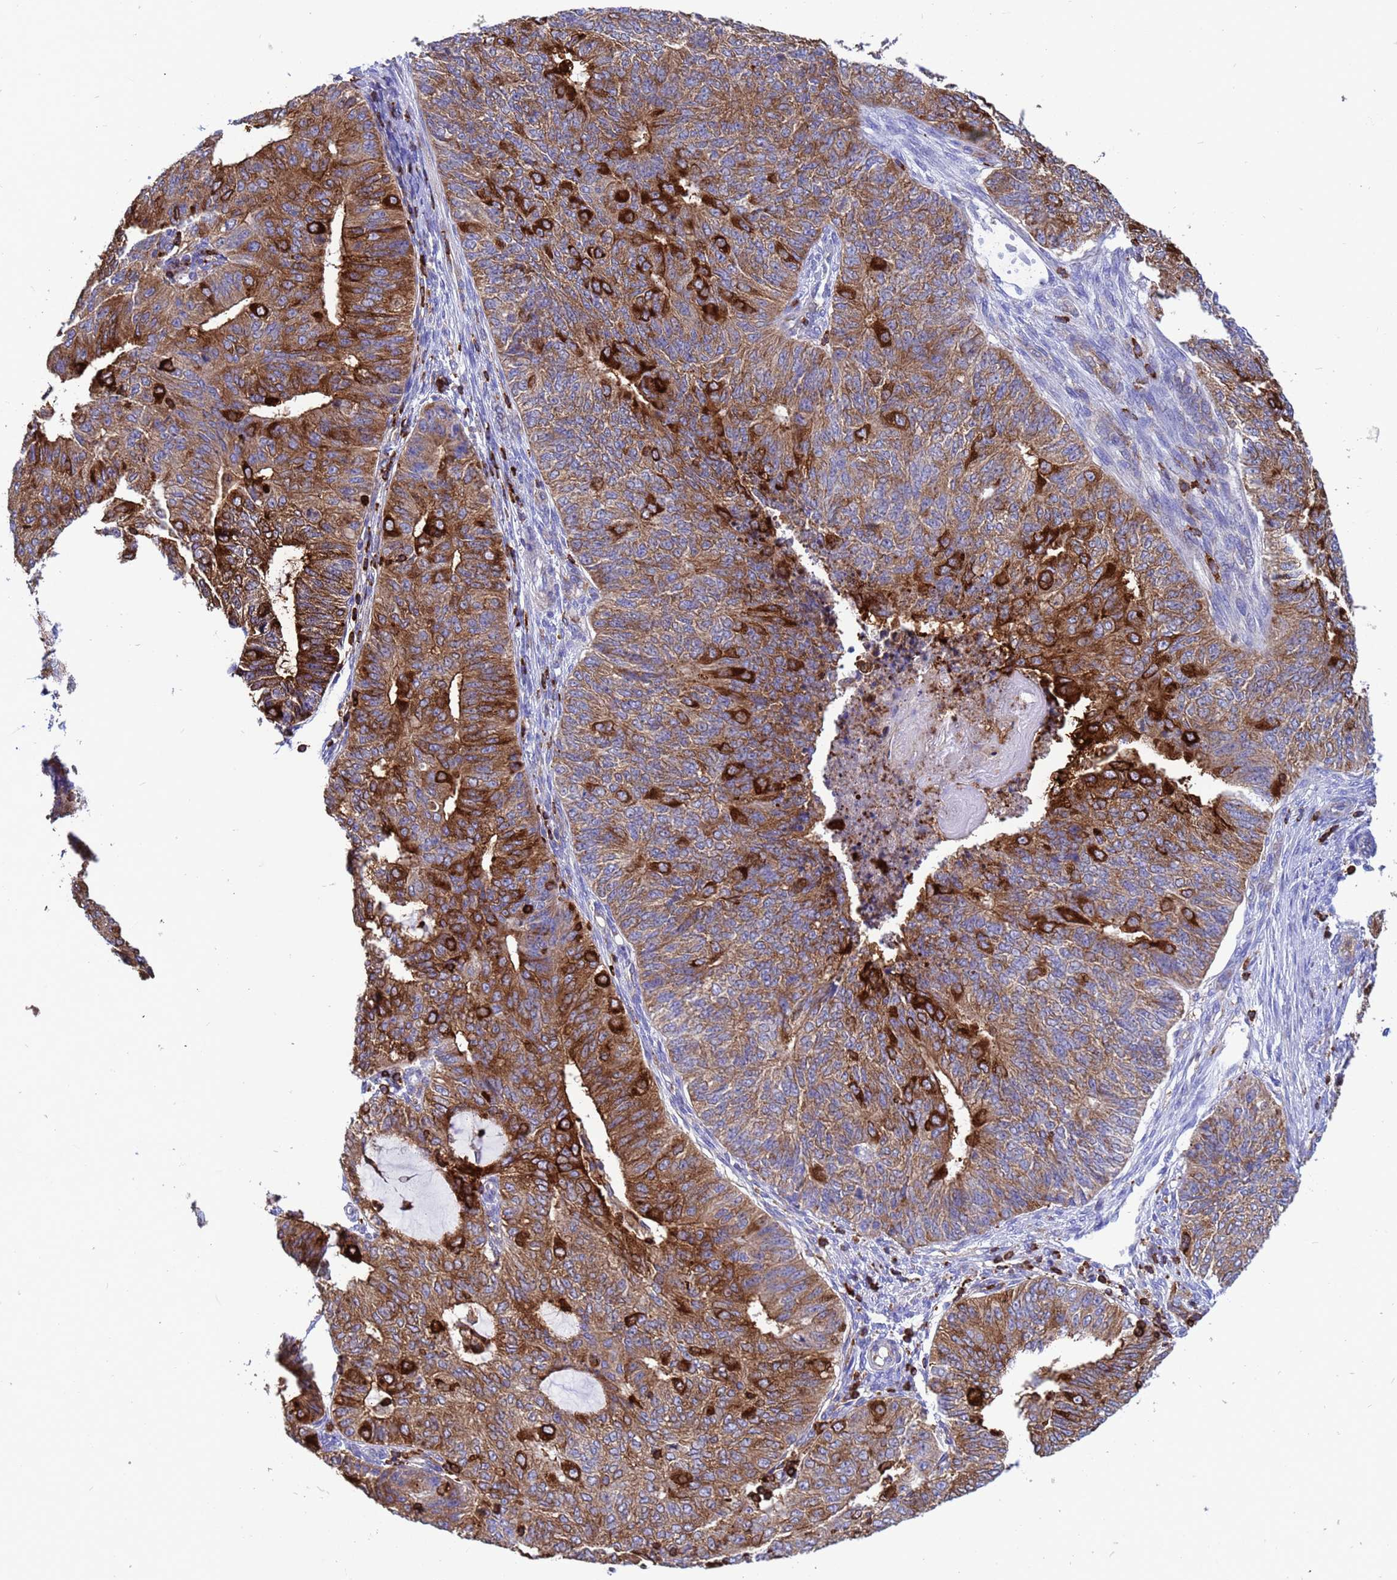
{"staining": {"intensity": "moderate", "quantity": ">75%", "location": "cytoplasmic/membranous"}, "tissue": "endometrial cancer", "cell_type": "Tumor cells", "image_type": "cancer", "snomed": [{"axis": "morphology", "description": "Adenocarcinoma, NOS"}, {"axis": "topography", "description": "Endometrium"}], "caption": "Endometrial cancer (adenocarcinoma) stained with a brown dye reveals moderate cytoplasmic/membranous positive positivity in about >75% of tumor cells.", "gene": "EZR", "patient": {"sex": "female", "age": 32}}